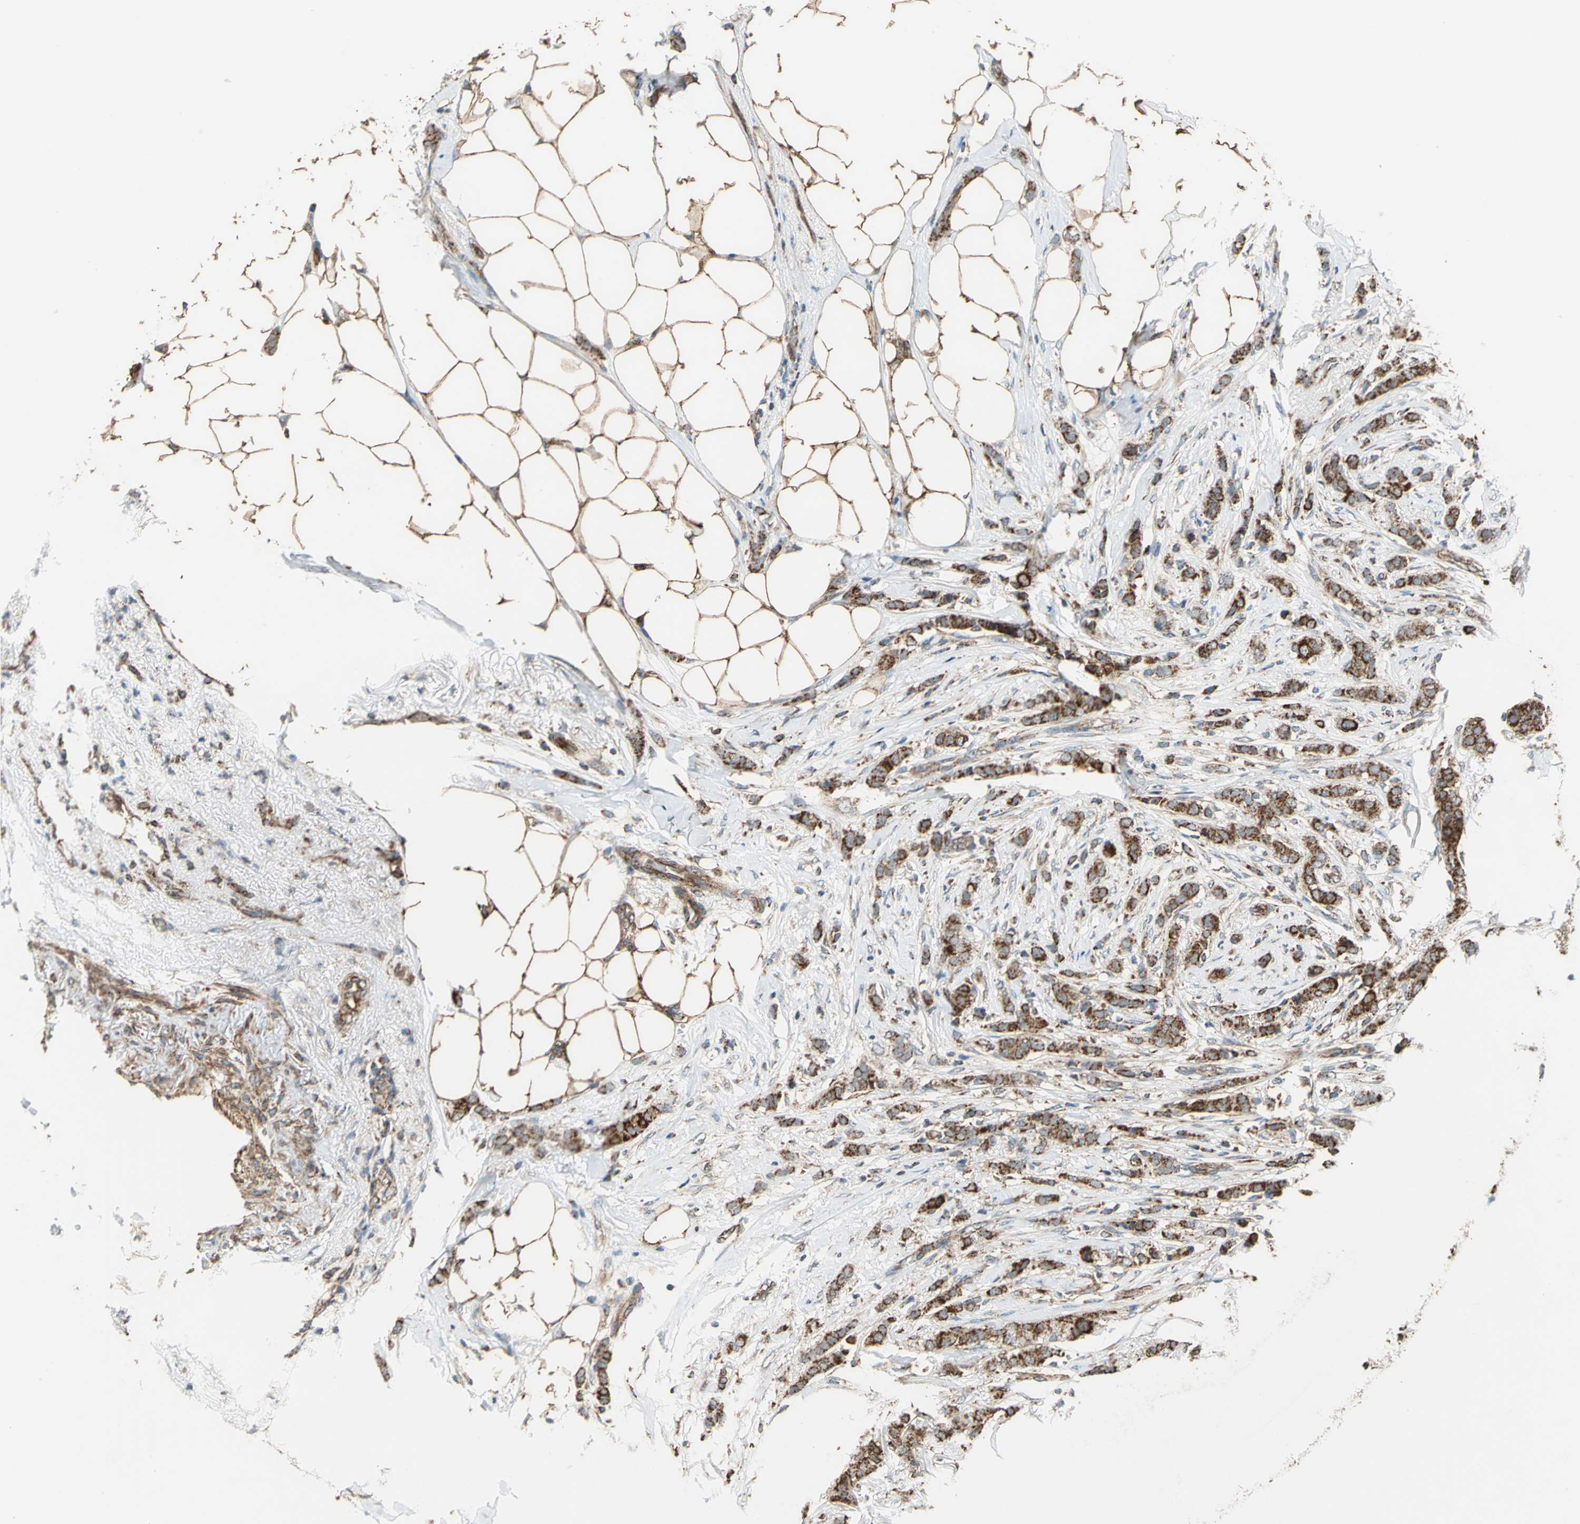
{"staining": {"intensity": "strong", "quantity": ">75%", "location": "cytoplasmic/membranous"}, "tissue": "breast cancer", "cell_type": "Tumor cells", "image_type": "cancer", "snomed": [{"axis": "morphology", "description": "Lobular carcinoma"}, {"axis": "topography", "description": "Breast"}], "caption": "Brown immunohistochemical staining in human breast lobular carcinoma shows strong cytoplasmic/membranous positivity in about >75% of tumor cells.", "gene": "MRPS22", "patient": {"sex": "female", "age": 55}}